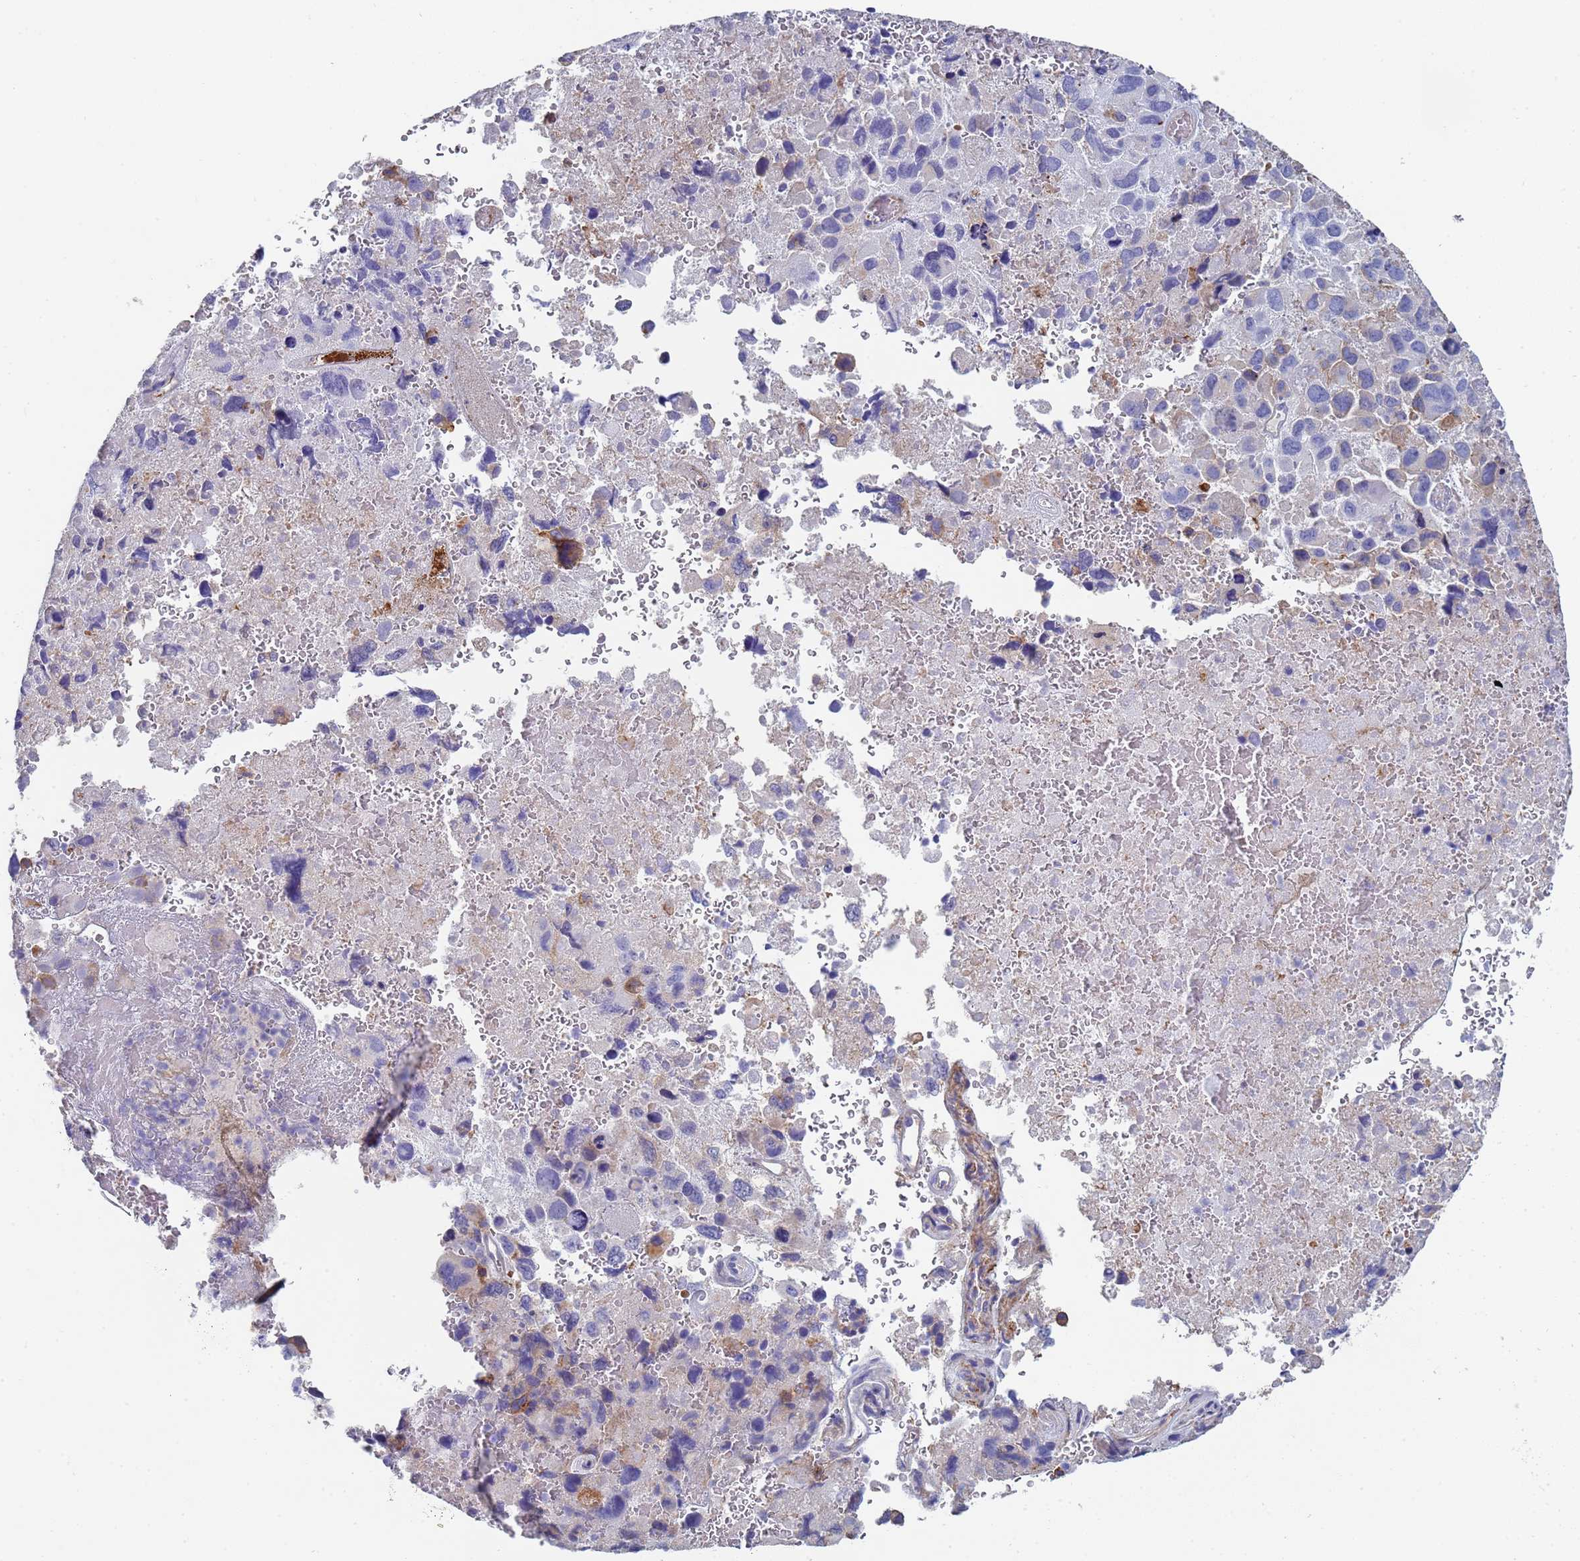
{"staining": {"intensity": "negative", "quantity": "none", "location": "none"}, "tissue": "melanoma", "cell_type": "Tumor cells", "image_type": "cancer", "snomed": [{"axis": "morphology", "description": "Malignant melanoma, Metastatic site"}, {"axis": "topography", "description": "Brain"}], "caption": "This is an immunohistochemistry (IHC) micrograph of human malignant melanoma (metastatic site). There is no expression in tumor cells.", "gene": "ABCA8", "patient": {"sex": "female", "age": 53}}